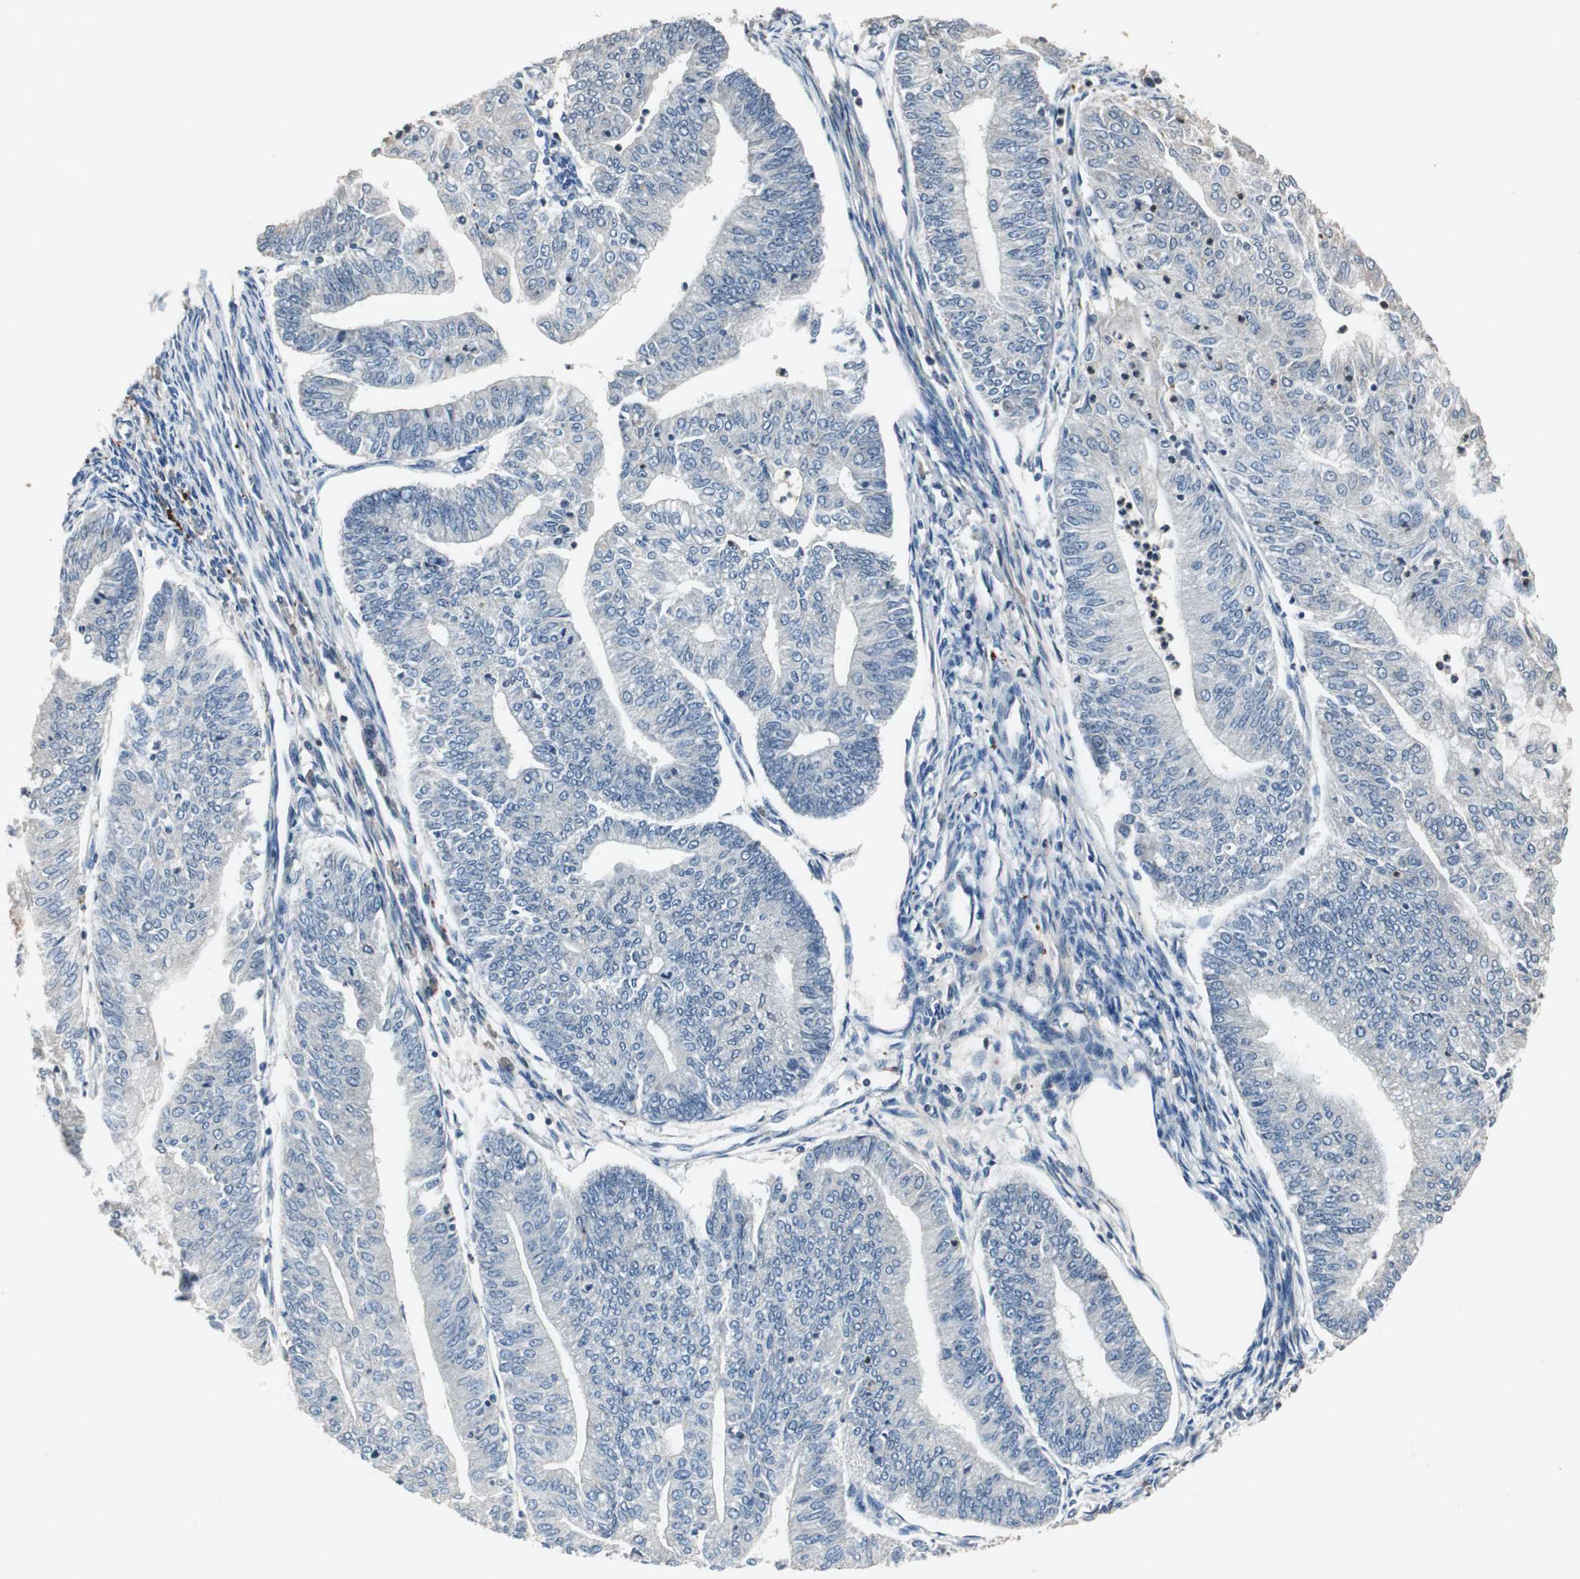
{"staining": {"intensity": "negative", "quantity": "none", "location": "none"}, "tissue": "endometrial cancer", "cell_type": "Tumor cells", "image_type": "cancer", "snomed": [{"axis": "morphology", "description": "Adenocarcinoma, NOS"}, {"axis": "topography", "description": "Endometrium"}], "caption": "Immunohistochemical staining of endometrial adenocarcinoma shows no significant expression in tumor cells.", "gene": "ADNP2", "patient": {"sex": "female", "age": 59}}